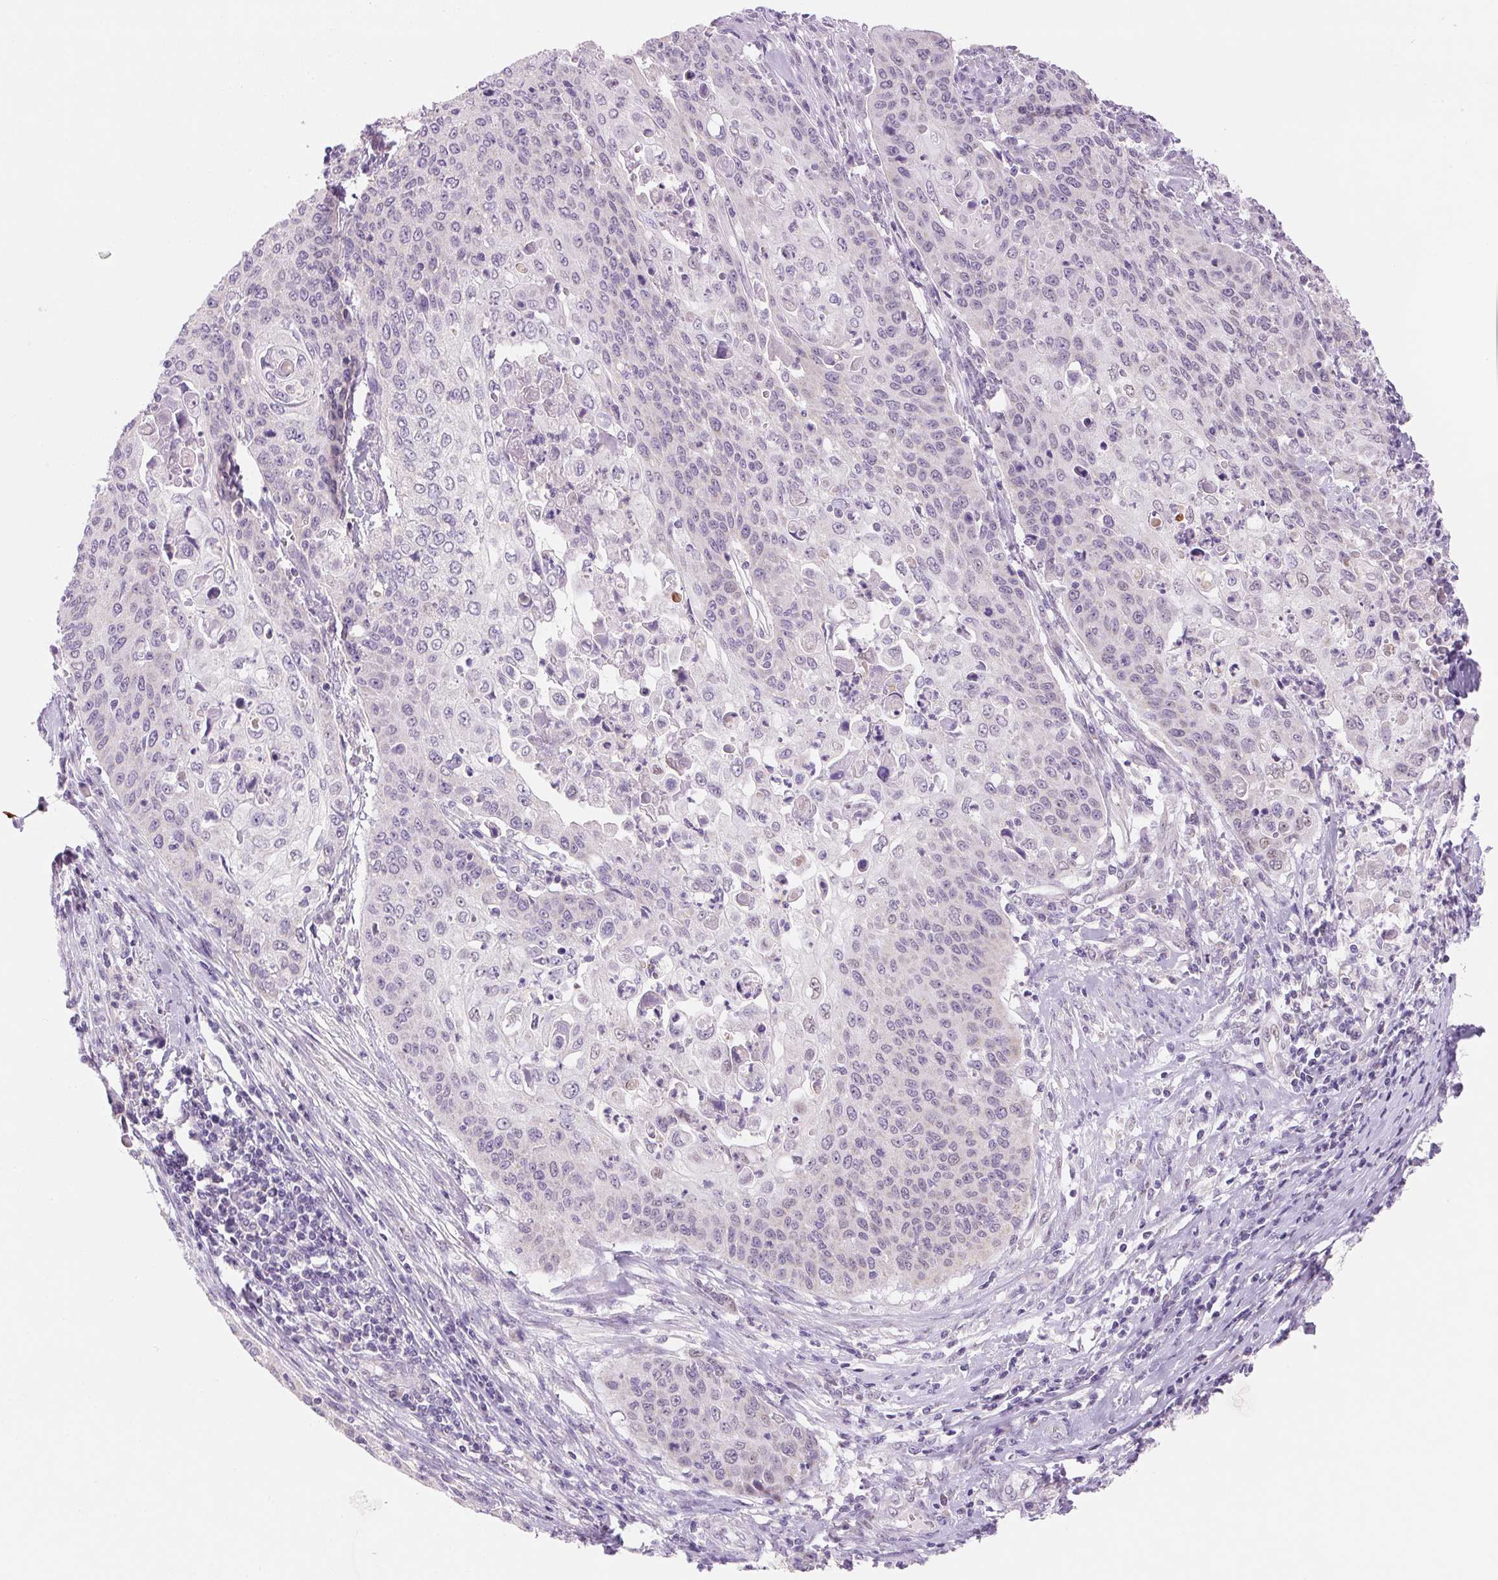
{"staining": {"intensity": "weak", "quantity": "25%-75%", "location": "nuclear"}, "tissue": "cervical cancer", "cell_type": "Tumor cells", "image_type": "cancer", "snomed": [{"axis": "morphology", "description": "Squamous cell carcinoma, NOS"}, {"axis": "topography", "description": "Cervix"}], "caption": "Protein analysis of cervical squamous cell carcinoma tissue demonstrates weak nuclear expression in about 25%-75% of tumor cells.", "gene": "DPPA5", "patient": {"sex": "female", "age": 65}}